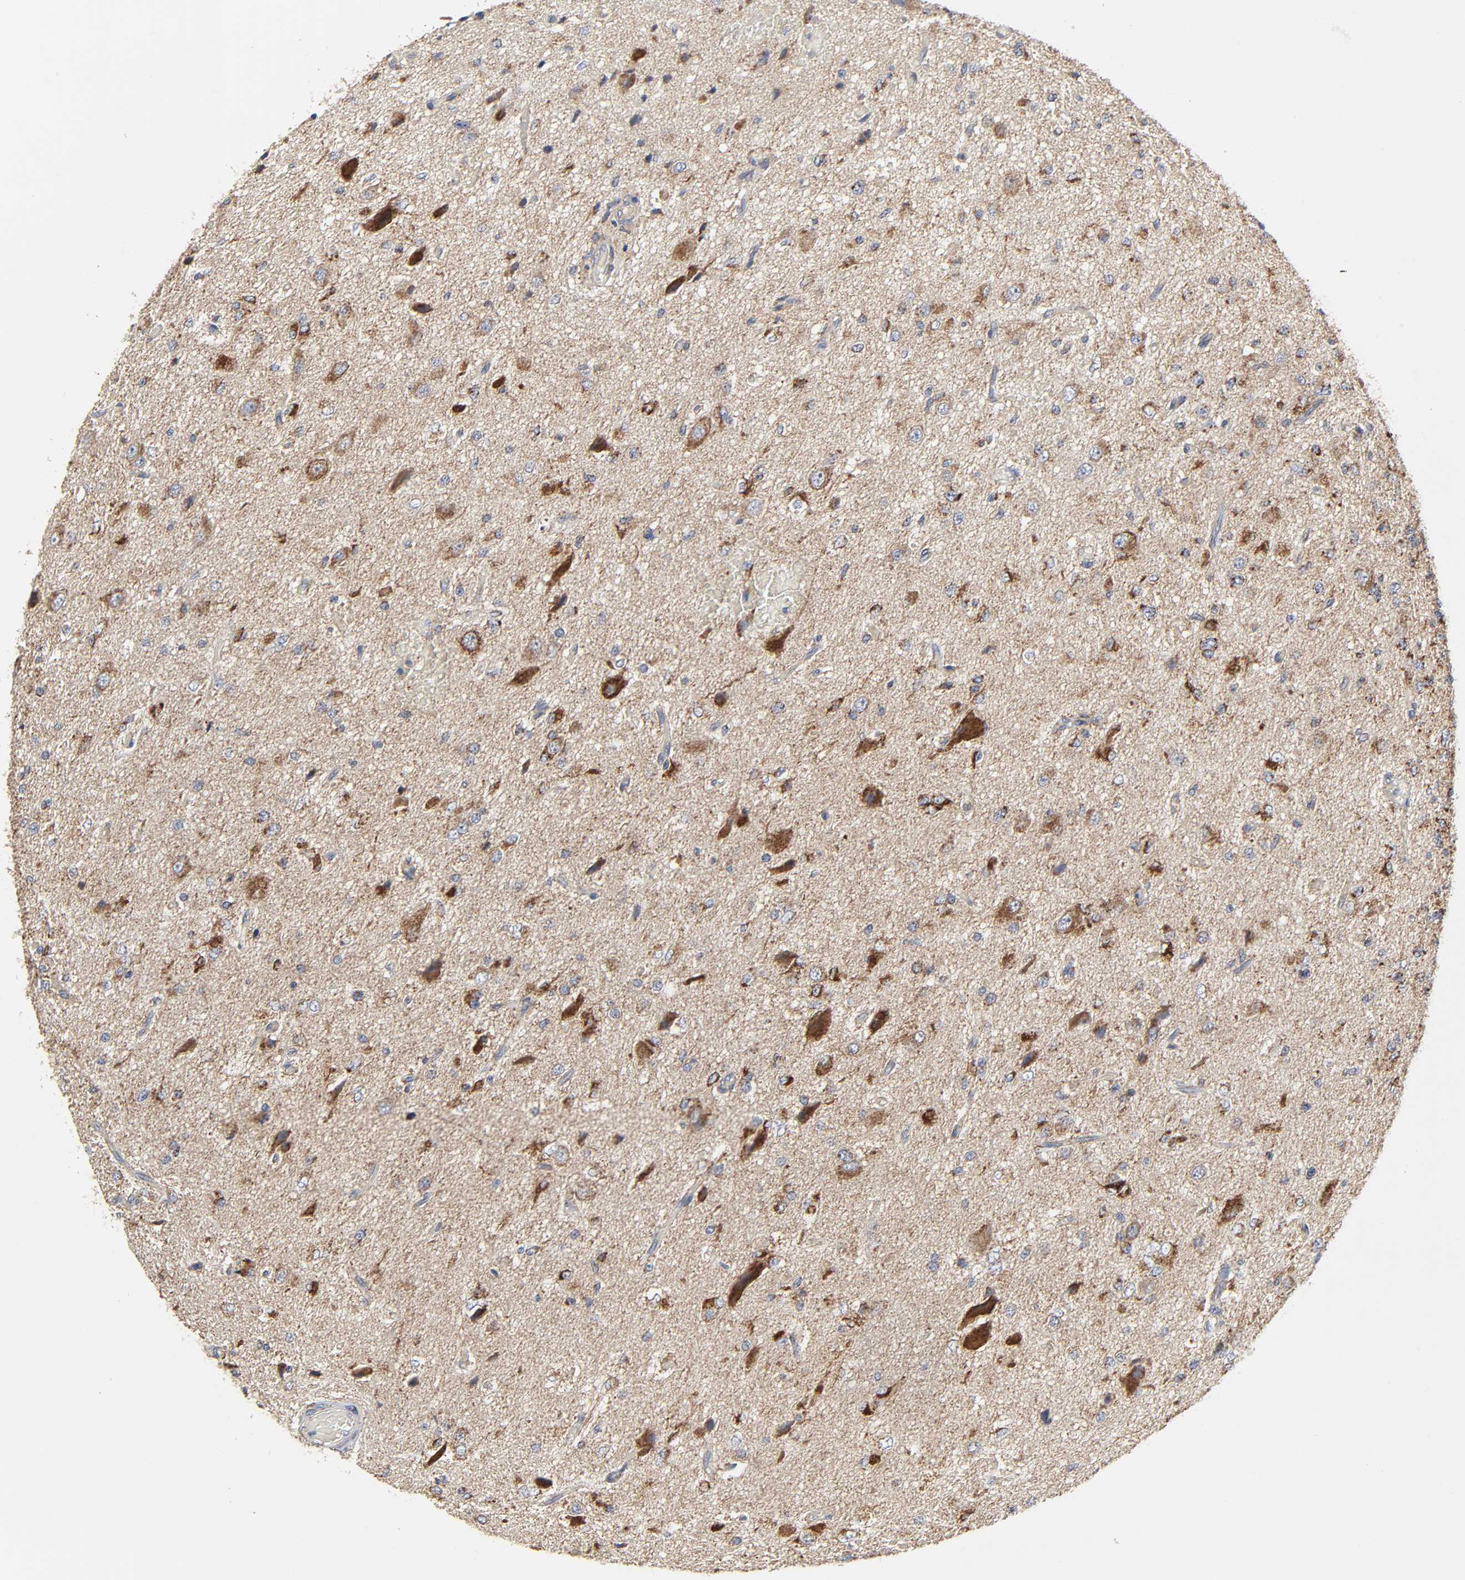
{"staining": {"intensity": "moderate", "quantity": ">75%", "location": "cytoplasmic/membranous"}, "tissue": "glioma", "cell_type": "Tumor cells", "image_type": "cancer", "snomed": [{"axis": "morphology", "description": "Glioma, malignant, High grade"}, {"axis": "topography", "description": "pancreas cauda"}], "caption": "Approximately >75% of tumor cells in malignant glioma (high-grade) display moderate cytoplasmic/membranous protein staining as visualized by brown immunohistochemical staining.", "gene": "COX6B1", "patient": {"sex": "male", "age": 60}}